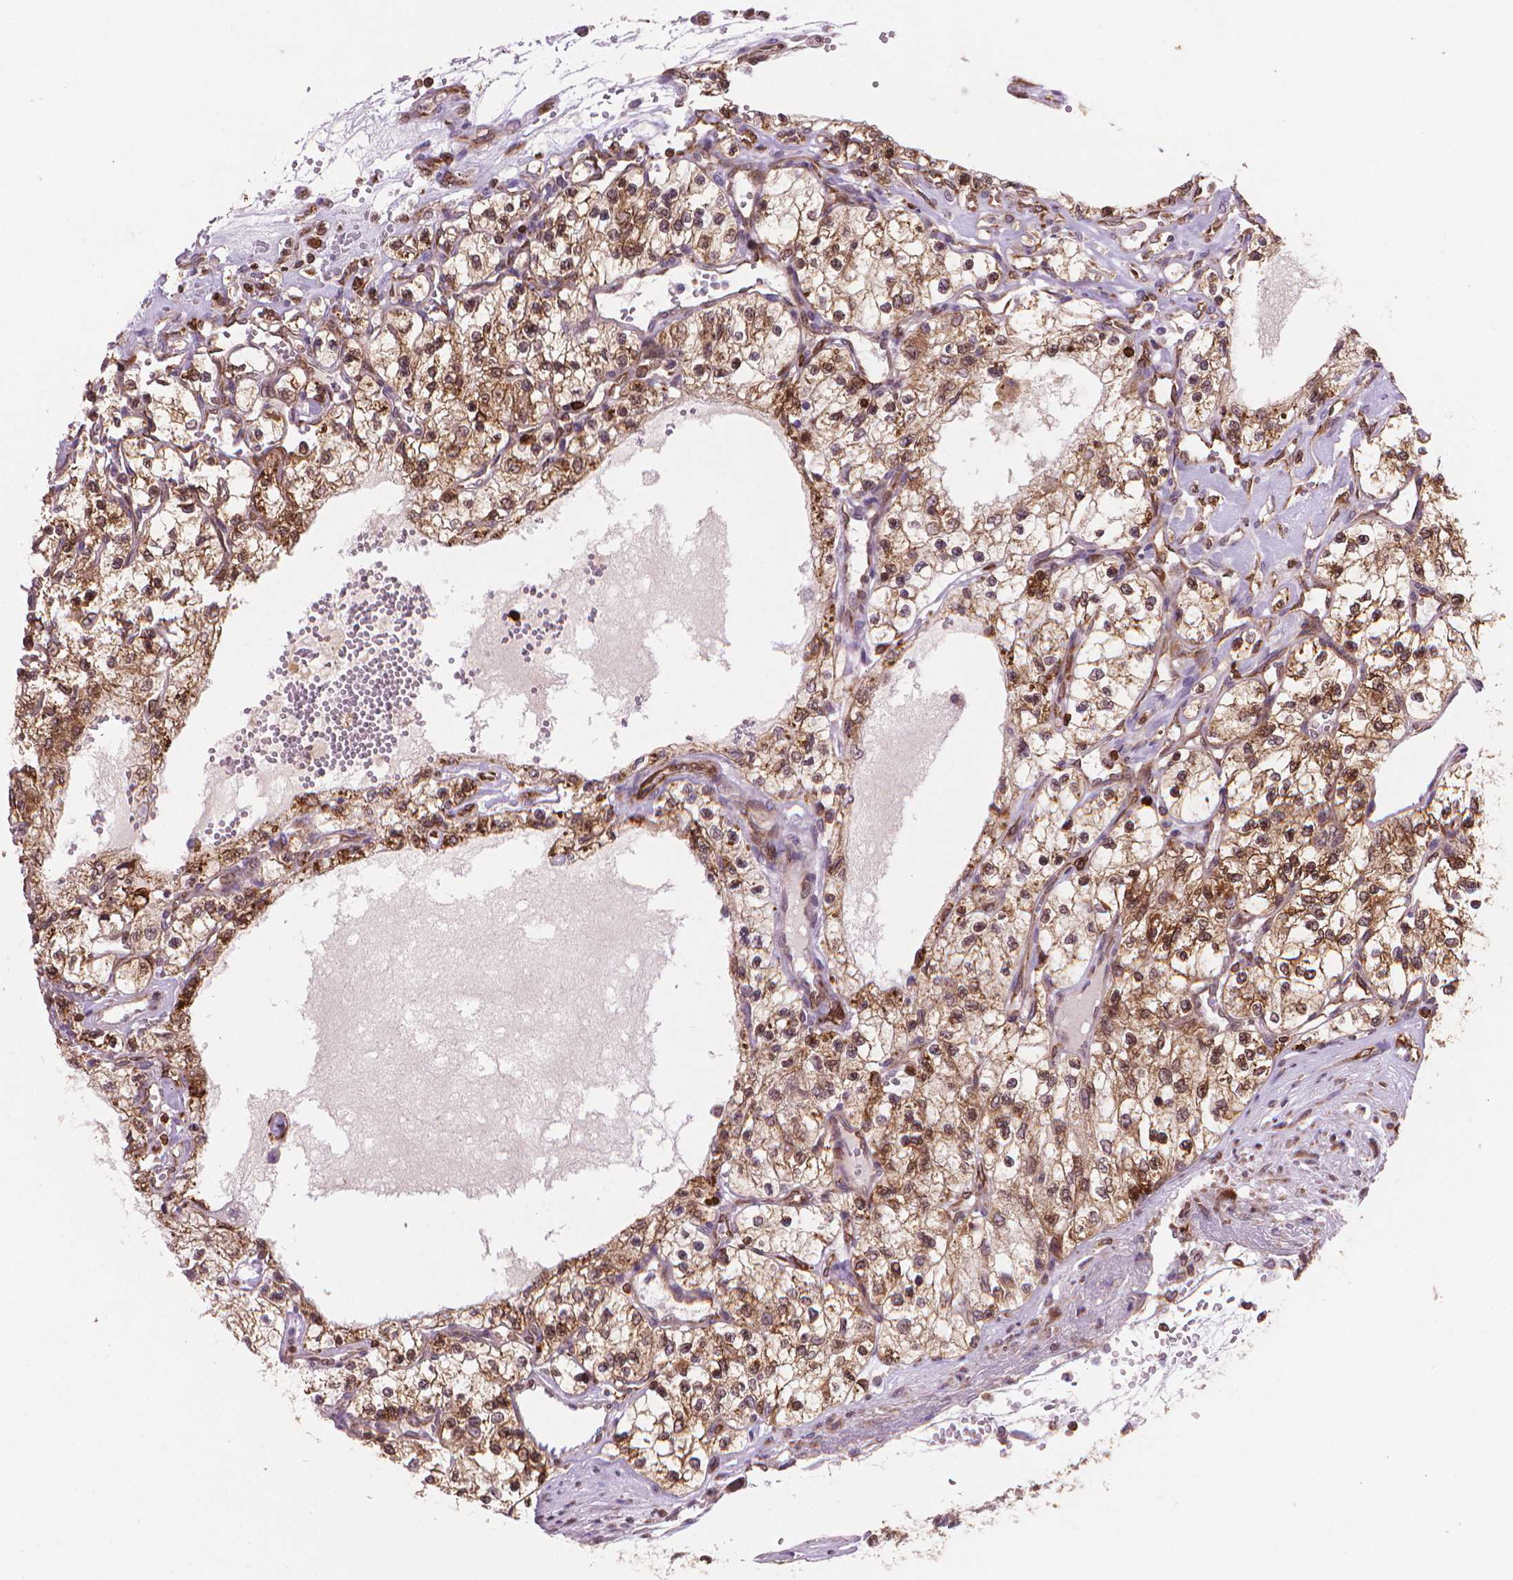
{"staining": {"intensity": "moderate", "quantity": ">75%", "location": "cytoplasmic/membranous"}, "tissue": "renal cancer", "cell_type": "Tumor cells", "image_type": "cancer", "snomed": [{"axis": "morphology", "description": "Adenocarcinoma, NOS"}, {"axis": "topography", "description": "Kidney"}], "caption": "Brown immunohistochemical staining in adenocarcinoma (renal) displays moderate cytoplasmic/membranous expression in approximately >75% of tumor cells.", "gene": "BCL2", "patient": {"sex": "female", "age": 69}}